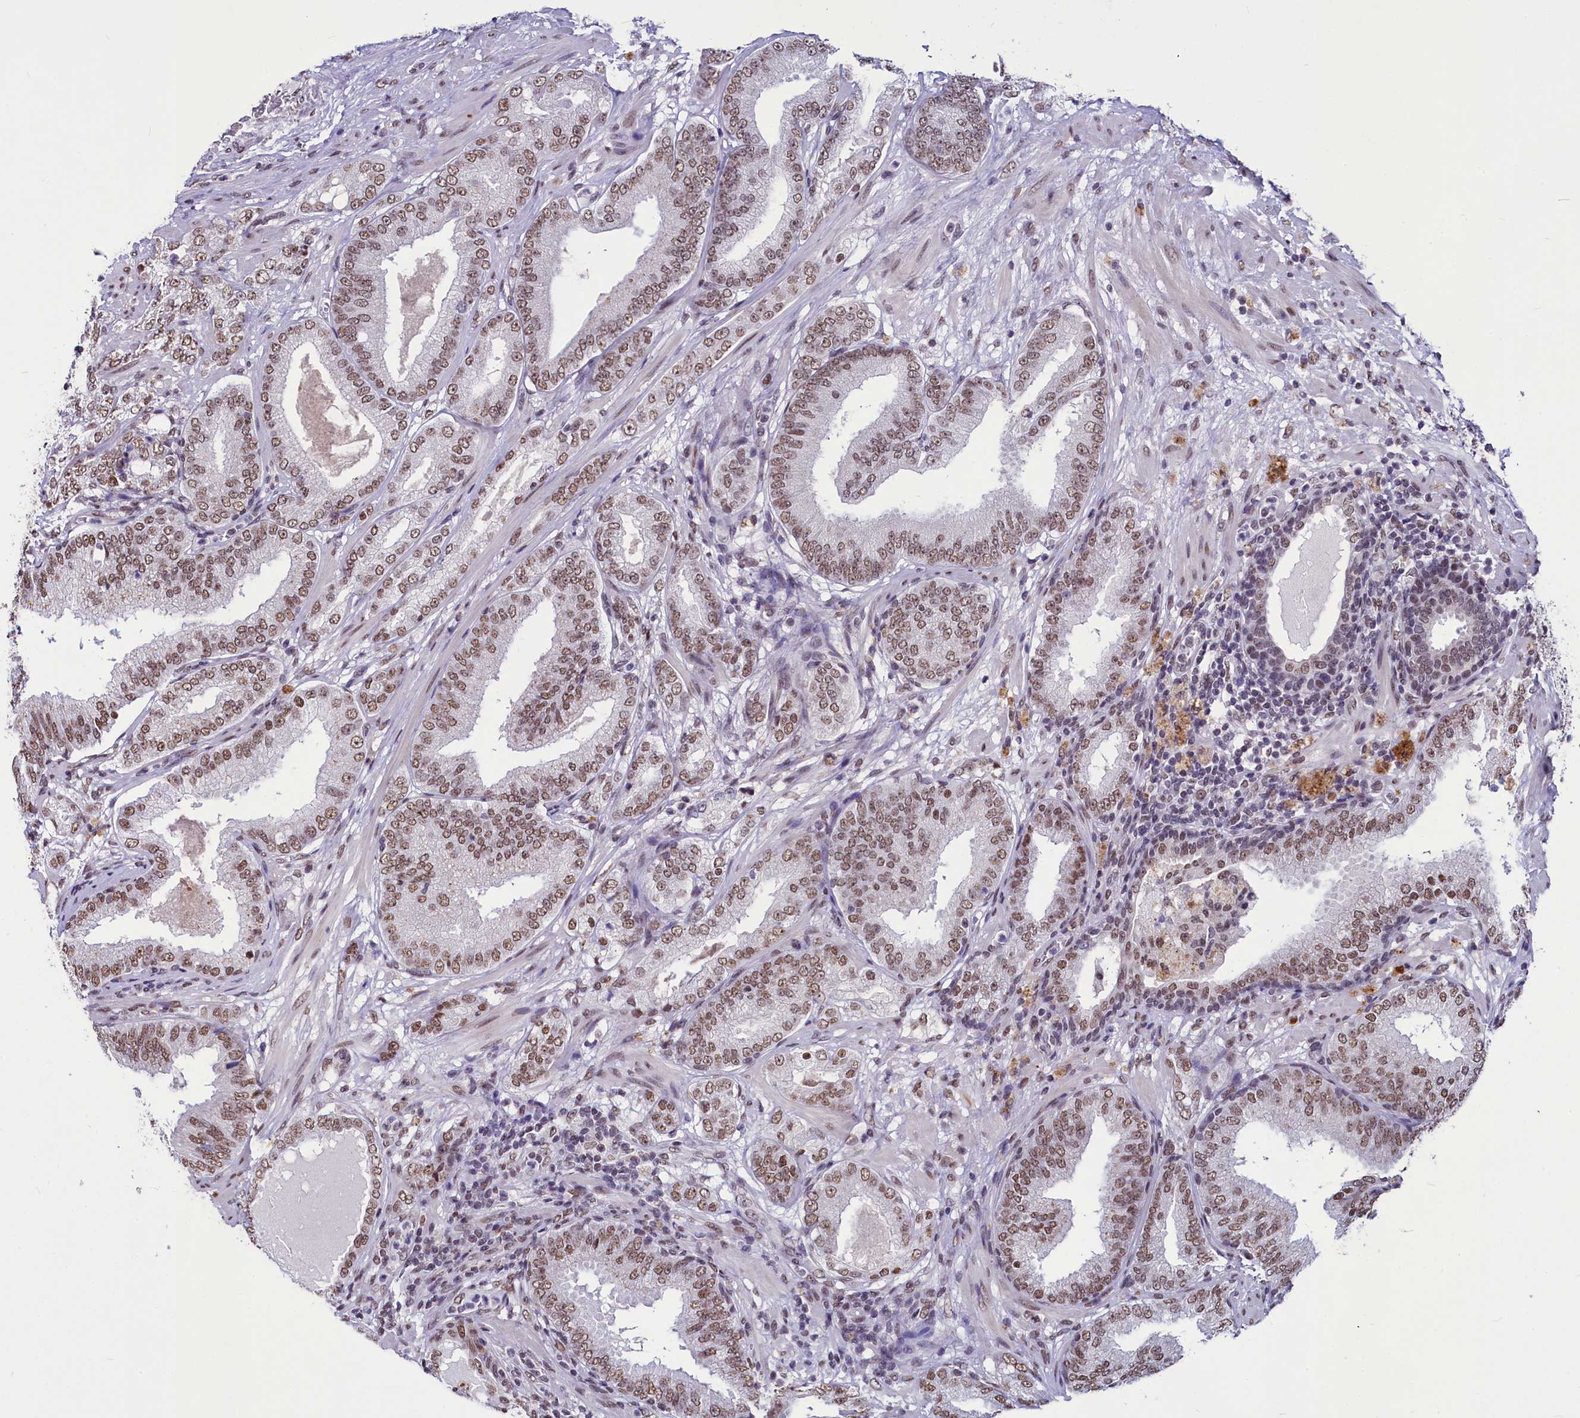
{"staining": {"intensity": "moderate", "quantity": ">75%", "location": "nuclear"}, "tissue": "prostate cancer", "cell_type": "Tumor cells", "image_type": "cancer", "snomed": [{"axis": "morphology", "description": "Adenocarcinoma, High grade"}, {"axis": "topography", "description": "Prostate"}], "caption": "The micrograph exhibits staining of high-grade adenocarcinoma (prostate), revealing moderate nuclear protein expression (brown color) within tumor cells.", "gene": "PARPBP", "patient": {"sex": "male", "age": 64}}